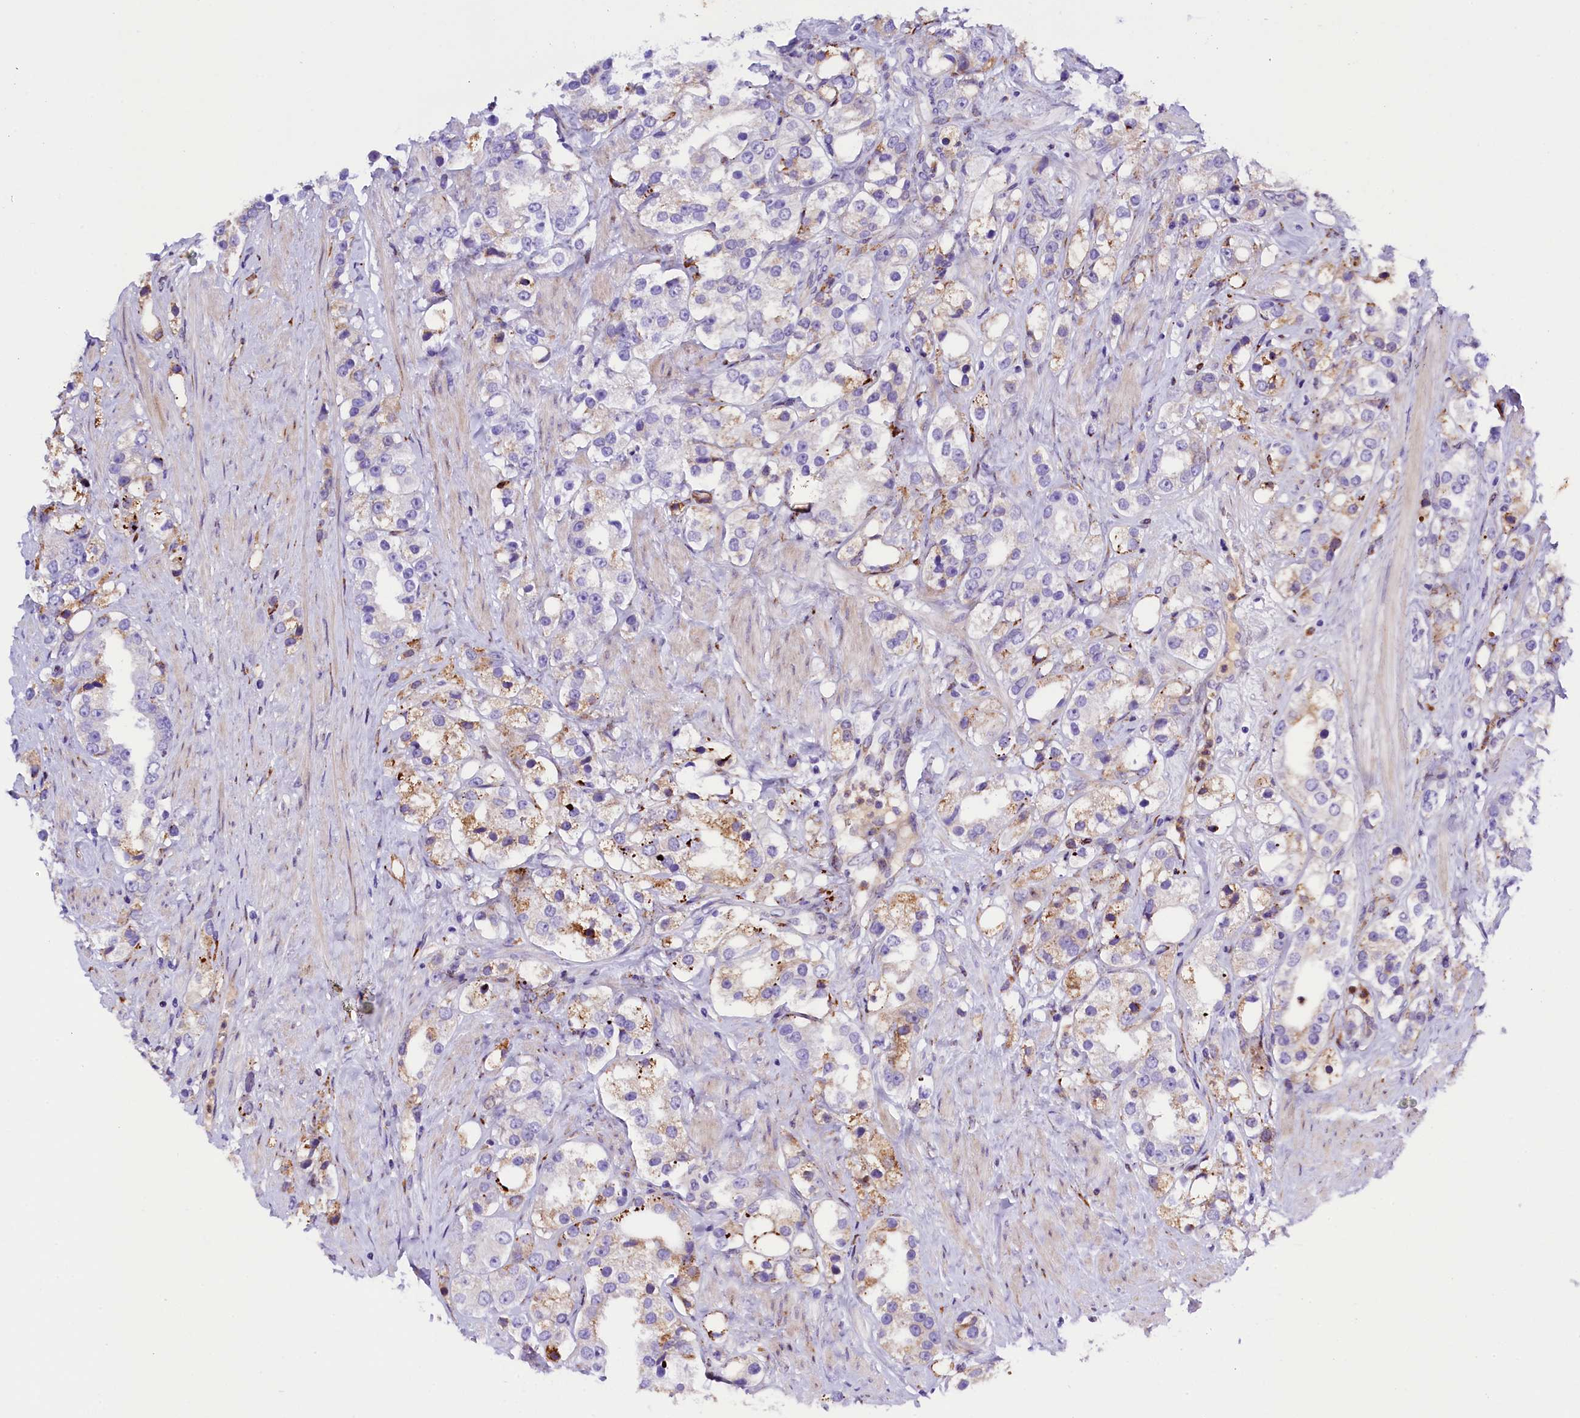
{"staining": {"intensity": "negative", "quantity": "none", "location": "none"}, "tissue": "prostate cancer", "cell_type": "Tumor cells", "image_type": "cancer", "snomed": [{"axis": "morphology", "description": "Adenocarcinoma, NOS"}, {"axis": "topography", "description": "Prostate"}], "caption": "This is a micrograph of immunohistochemistry (IHC) staining of prostate cancer (adenocarcinoma), which shows no expression in tumor cells. The staining was performed using DAB to visualize the protein expression in brown, while the nuclei were stained in blue with hematoxylin (Magnification: 20x).", "gene": "CMTR2", "patient": {"sex": "male", "age": 79}}